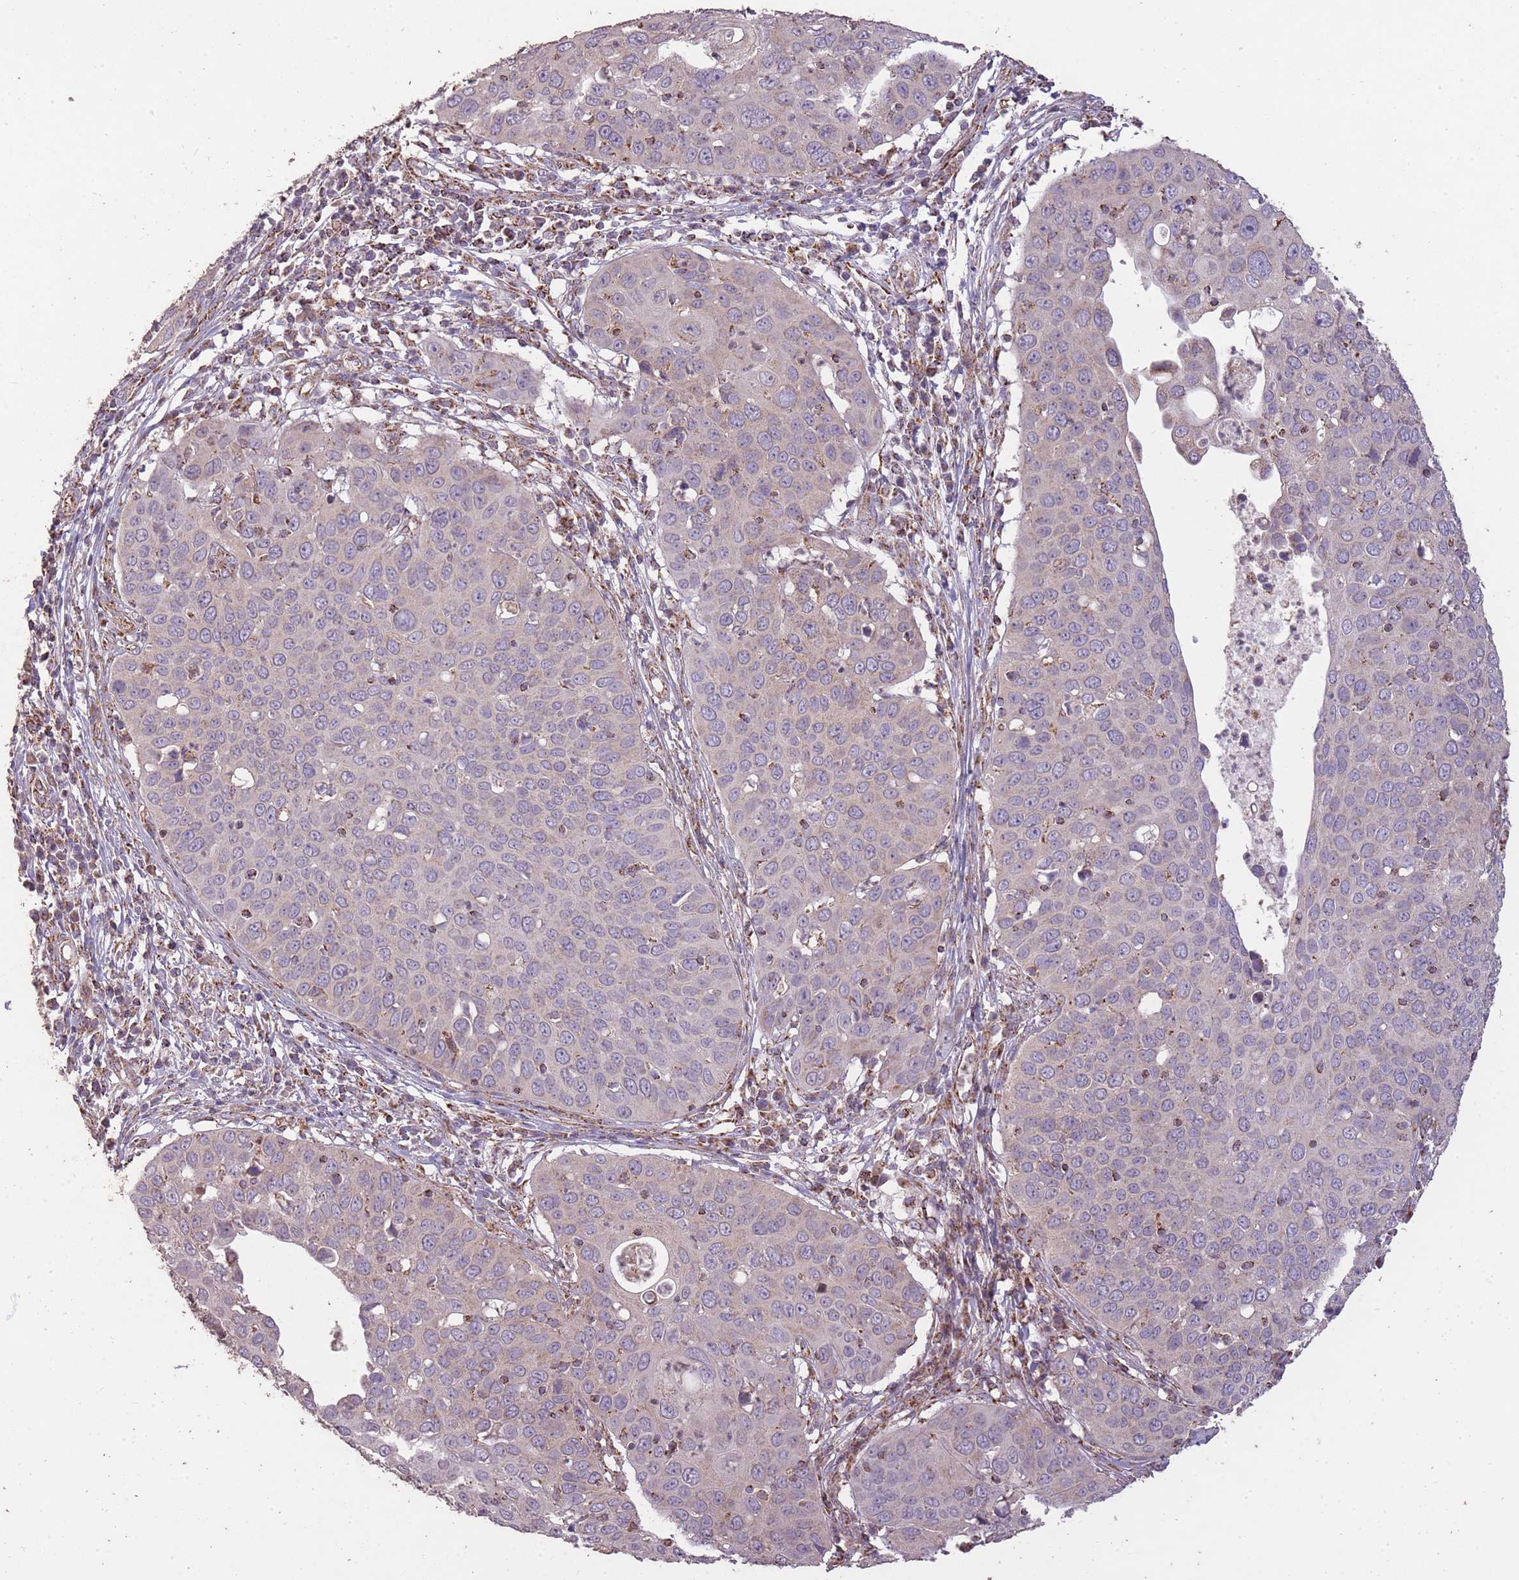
{"staining": {"intensity": "negative", "quantity": "none", "location": "none"}, "tissue": "cervical cancer", "cell_type": "Tumor cells", "image_type": "cancer", "snomed": [{"axis": "morphology", "description": "Squamous cell carcinoma, NOS"}, {"axis": "topography", "description": "Cervix"}], "caption": "High power microscopy photomicrograph of an IHC histopathology image of cervical cancer, revealing no significant expression in tumor cells.", "gene": "CNOT8", "patient": {"sex": "female", "age": 36}}